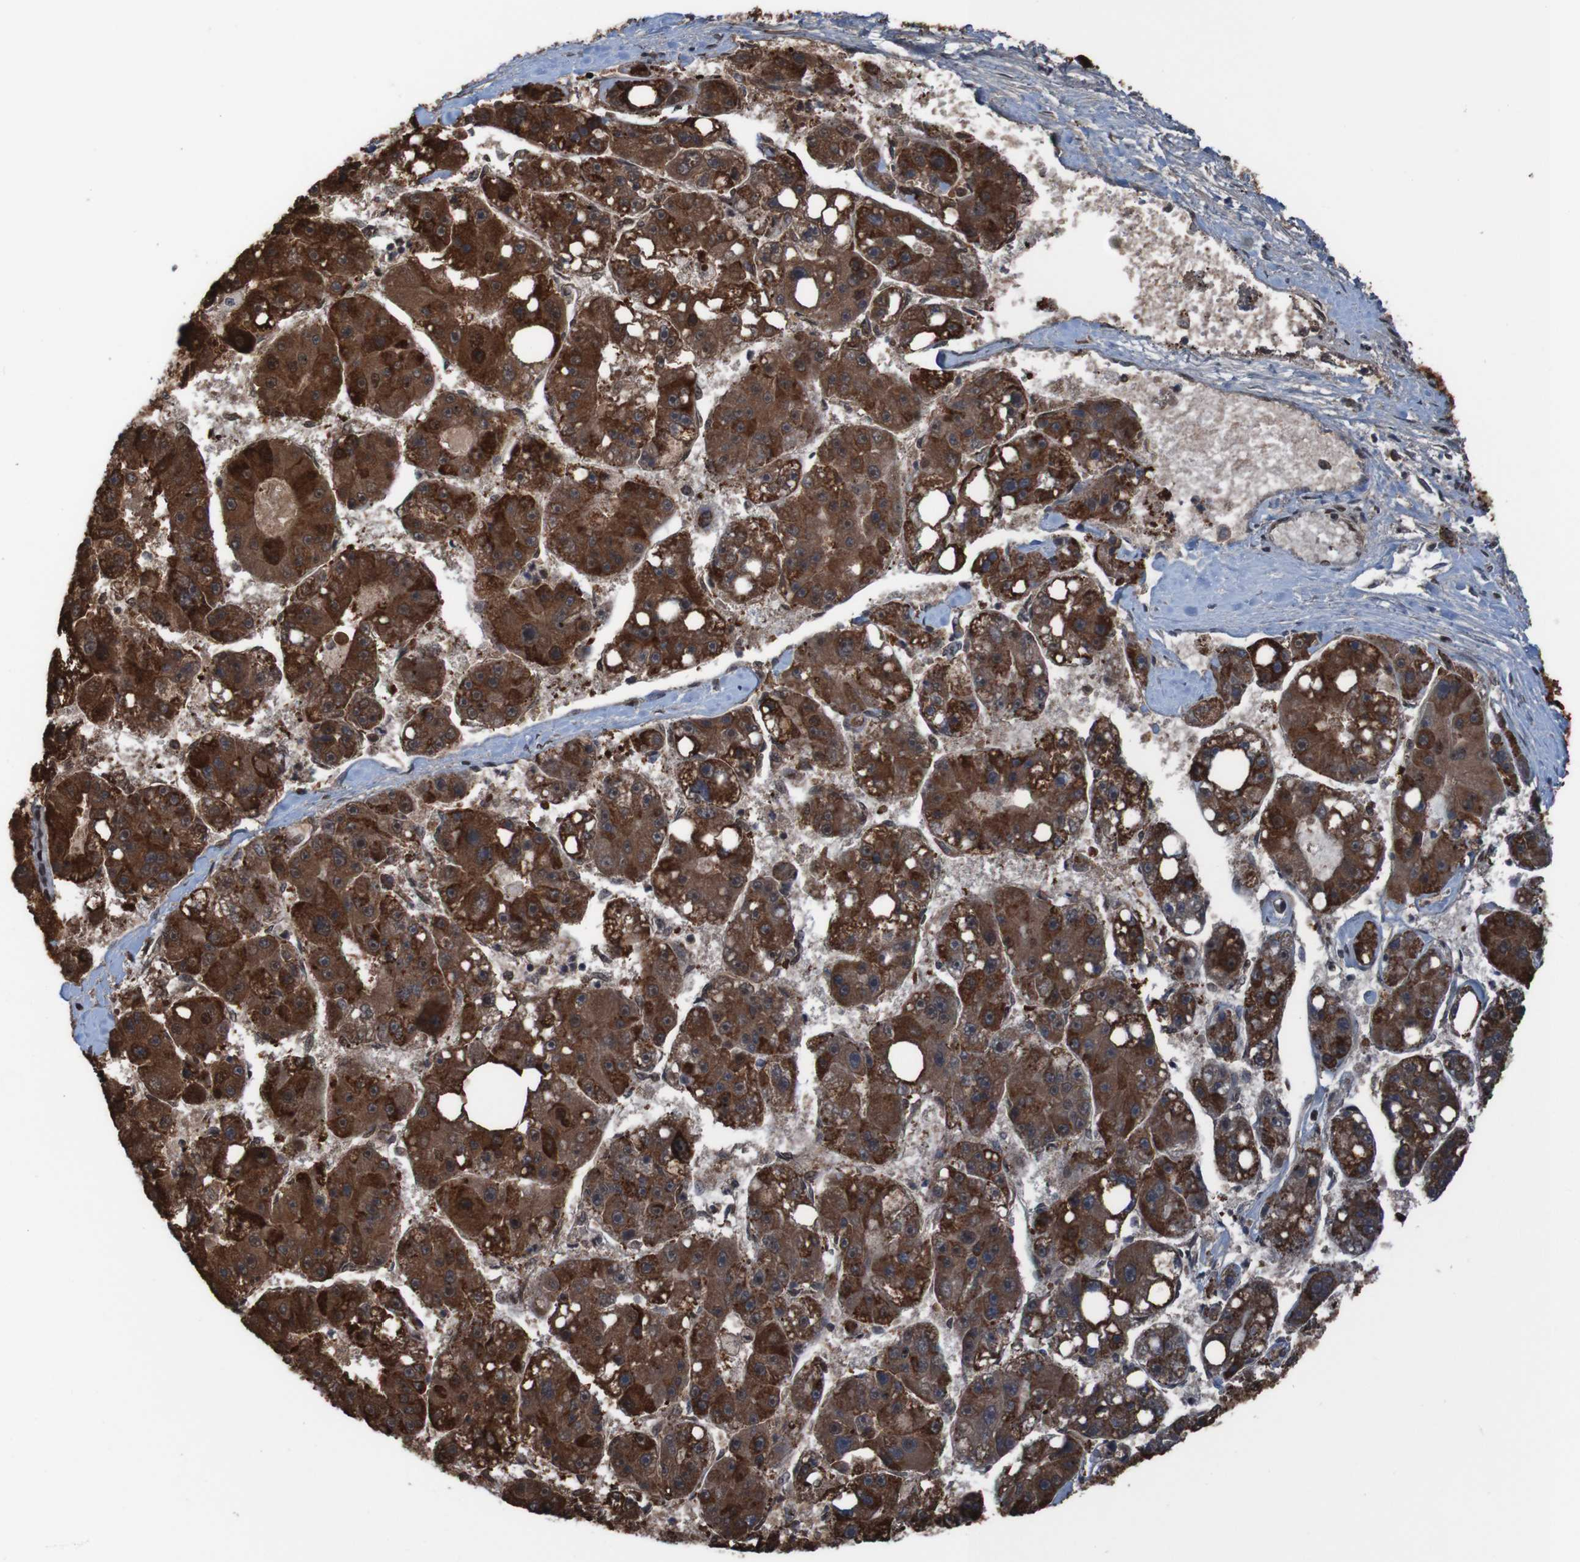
{"staining": {"intensity": "strong", "quantity": ">75%", "location": "cytoplasmic/membranous,nuclear"}, "tissue": "liver cancer", "cell_type": "Tumor cells", "image_type": "cancer", "snomed": [{"axis": "morphology", "description": "Carcinoma, Hepatocellular, NOS"}, {"axis": "topography", "description": "Liver"}], "caption": "Approximately >75% of tumor cells in human liver hepatocellular carcinoma demonstrate strong cytoplasmic/membranous and nuclear protein positivity as visualized by brown immunohistochemical staining.", "gene": "PHF2", "patient": {"sex": "female", "age": 61}}